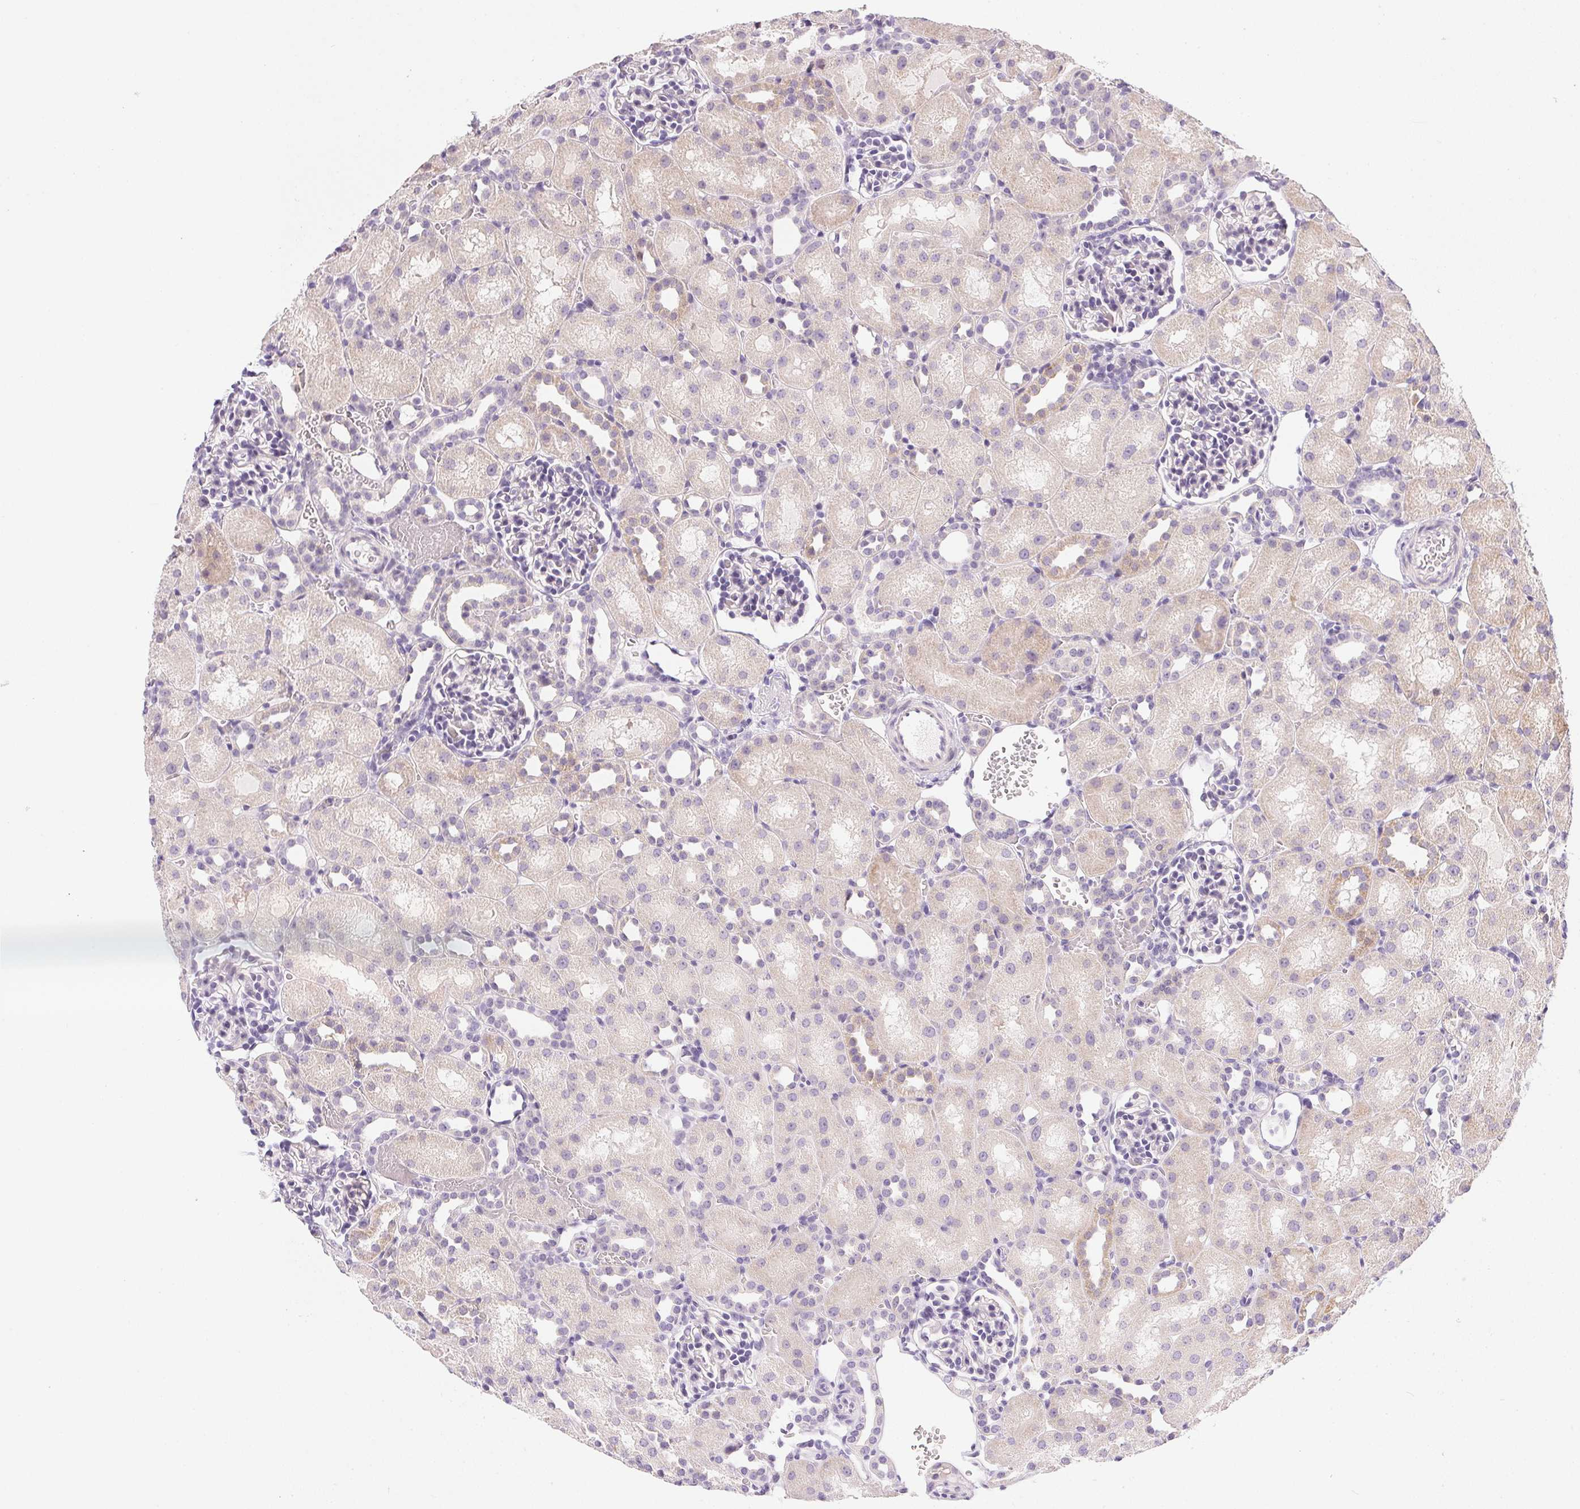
{"staining": {"intensity": "negative", "quantity": "none", "location": "none"}, "tissue": "kidney", "cell_type": "Cells in glomeruli", "image_type": "normal", "snomed": [{"axis": "morphology", "description": "Normal tissue, NOS"}, {"axis": "topography", "description": "Kidney"}], "caption": "Protein analysis of unremarkable kidney demonstrates no significant positivity in cells in glomeruli. Brightfield microscopy of immunohistochemistry (IHC) stained with DAB (brown) and hematoxylin (blue), captured at high magnification.", "gene": "GSDMC", "patient": {"sex": "male", "age": 1}}